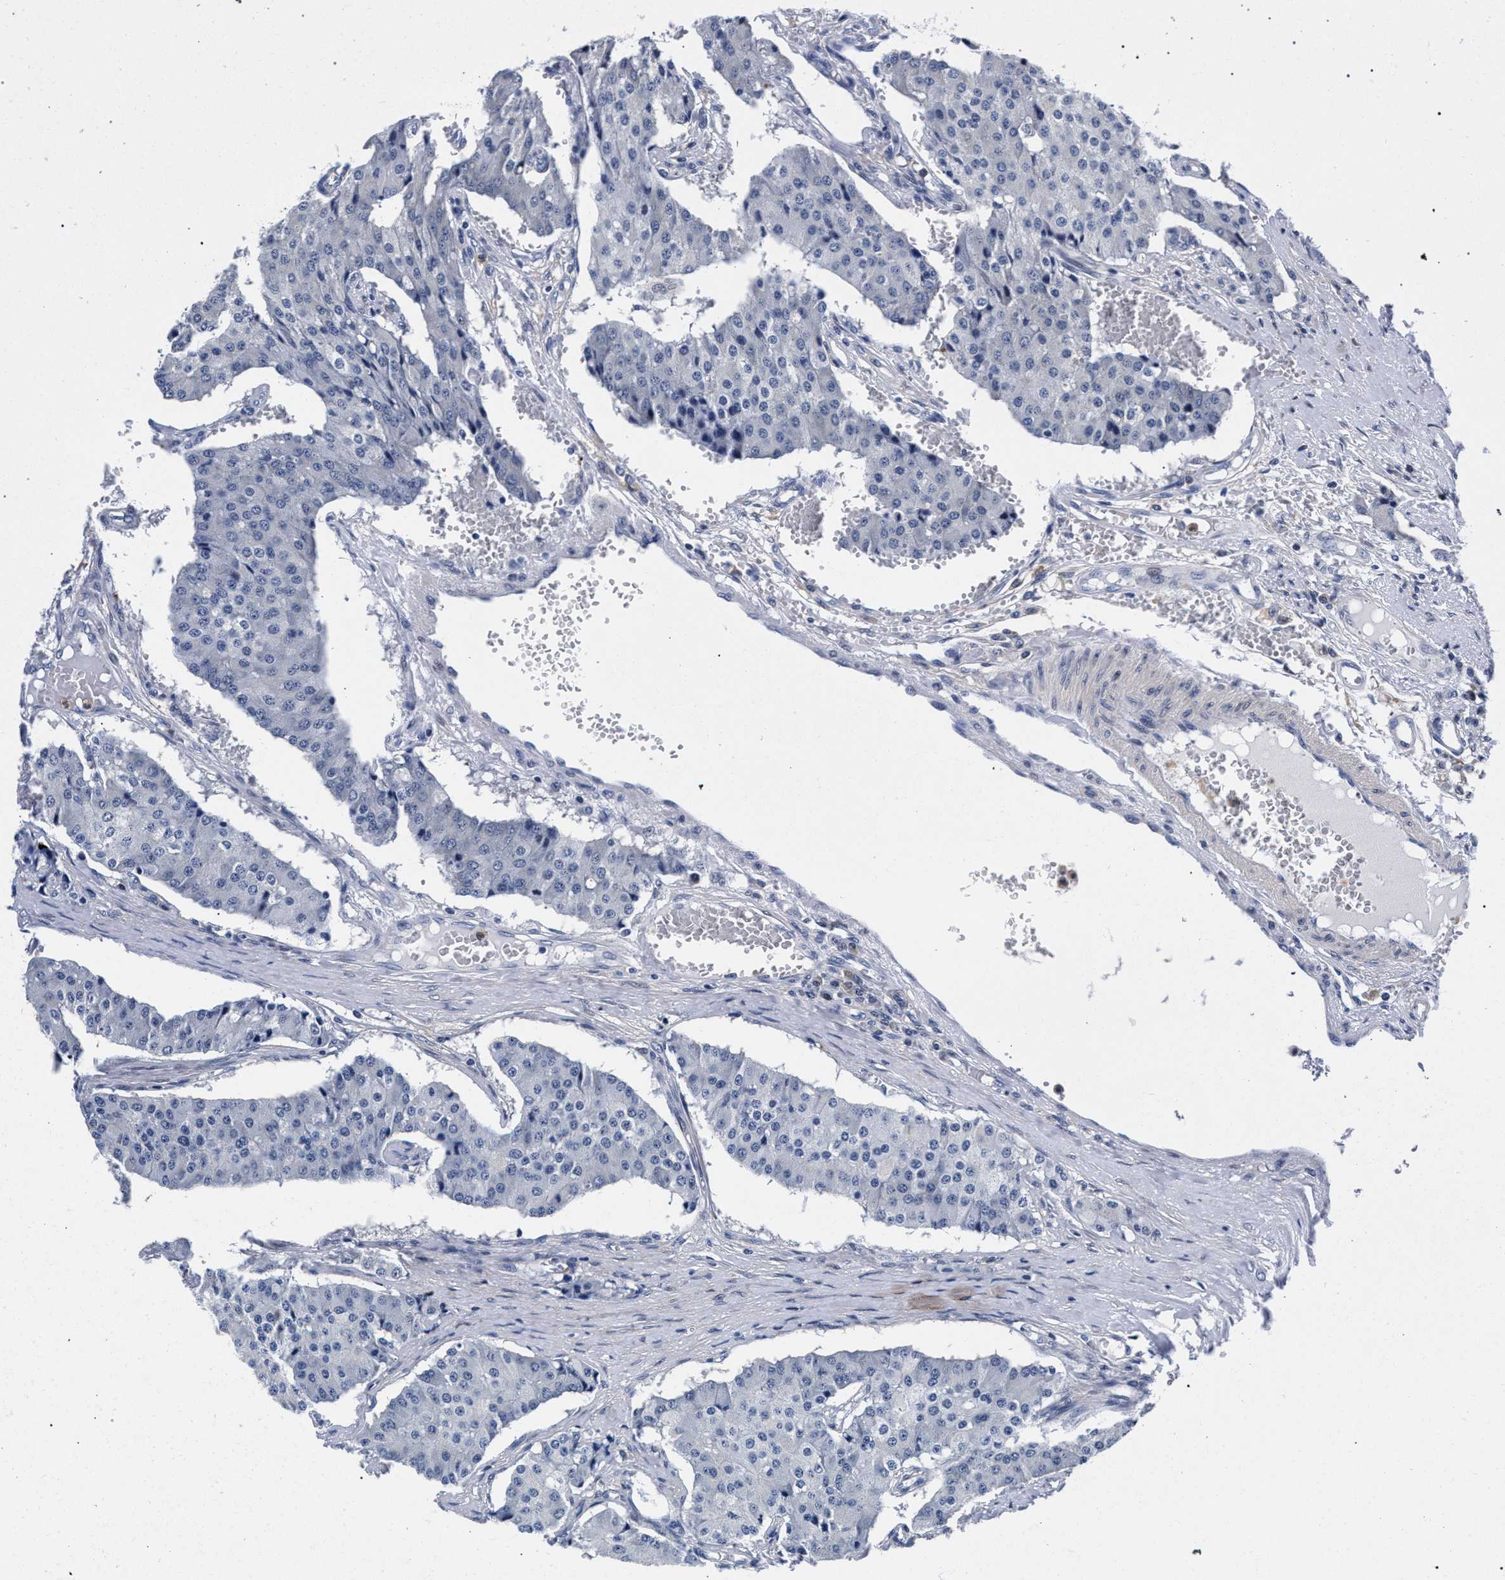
{"staining": {"intensity": "negative", "quantity": "none", "location": "none"}, "tissue": "carcinoid", "cell_type": "Tumor cells", "image_type": "cancer", "snomed": [{"axis": "morphology", "description": "Carcinoid, malignant, NOS"}, {"axis": "topography", "description": "Colon"}], "caption": "Photomicrograph shows no significant protein staining in tumor cells of malignant carcinoid. (DAB immunohistochemistry (IHC) visualized using brightfield microscopy, high magnification).", "gene": "ZNF462", "patient": {"sex": "female", "age": 52}}